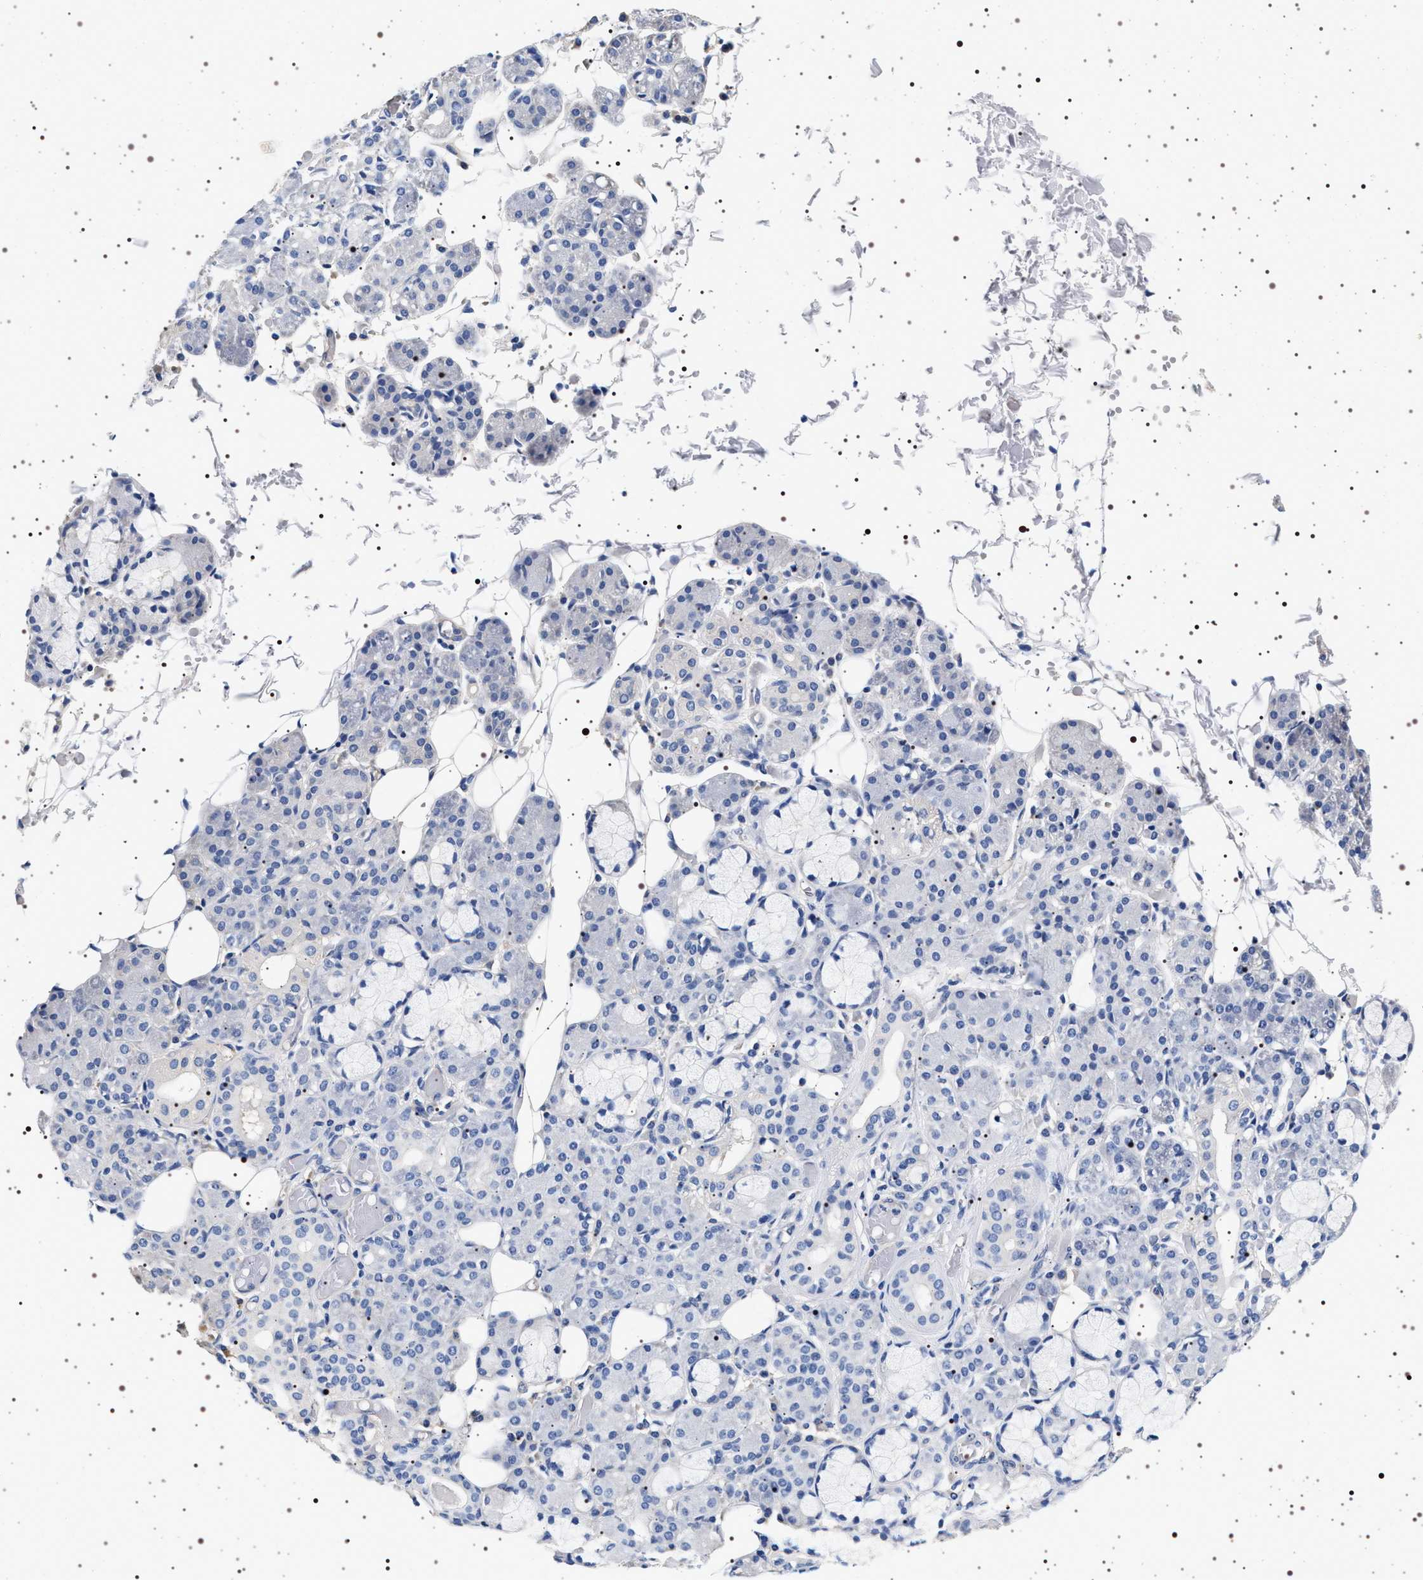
{"staining": {"intensity": "negative", "quantity": "none", "location": "none"}, "tissue": "salivary gland", "cell_type": "Glandular cells", "image_type": "normal", "snomed": [{"axis": "morphology", "description": "Normal tissue, NOS"}, {"axis": "topography", "description": "Salivary gland"}], "caption": "Glandular cells show no significant positivity in benign salivary gland. (DAB IHC, high magnification).", "gene": "HSD17B1", "patient": {"sex": "male", "age": 63}}